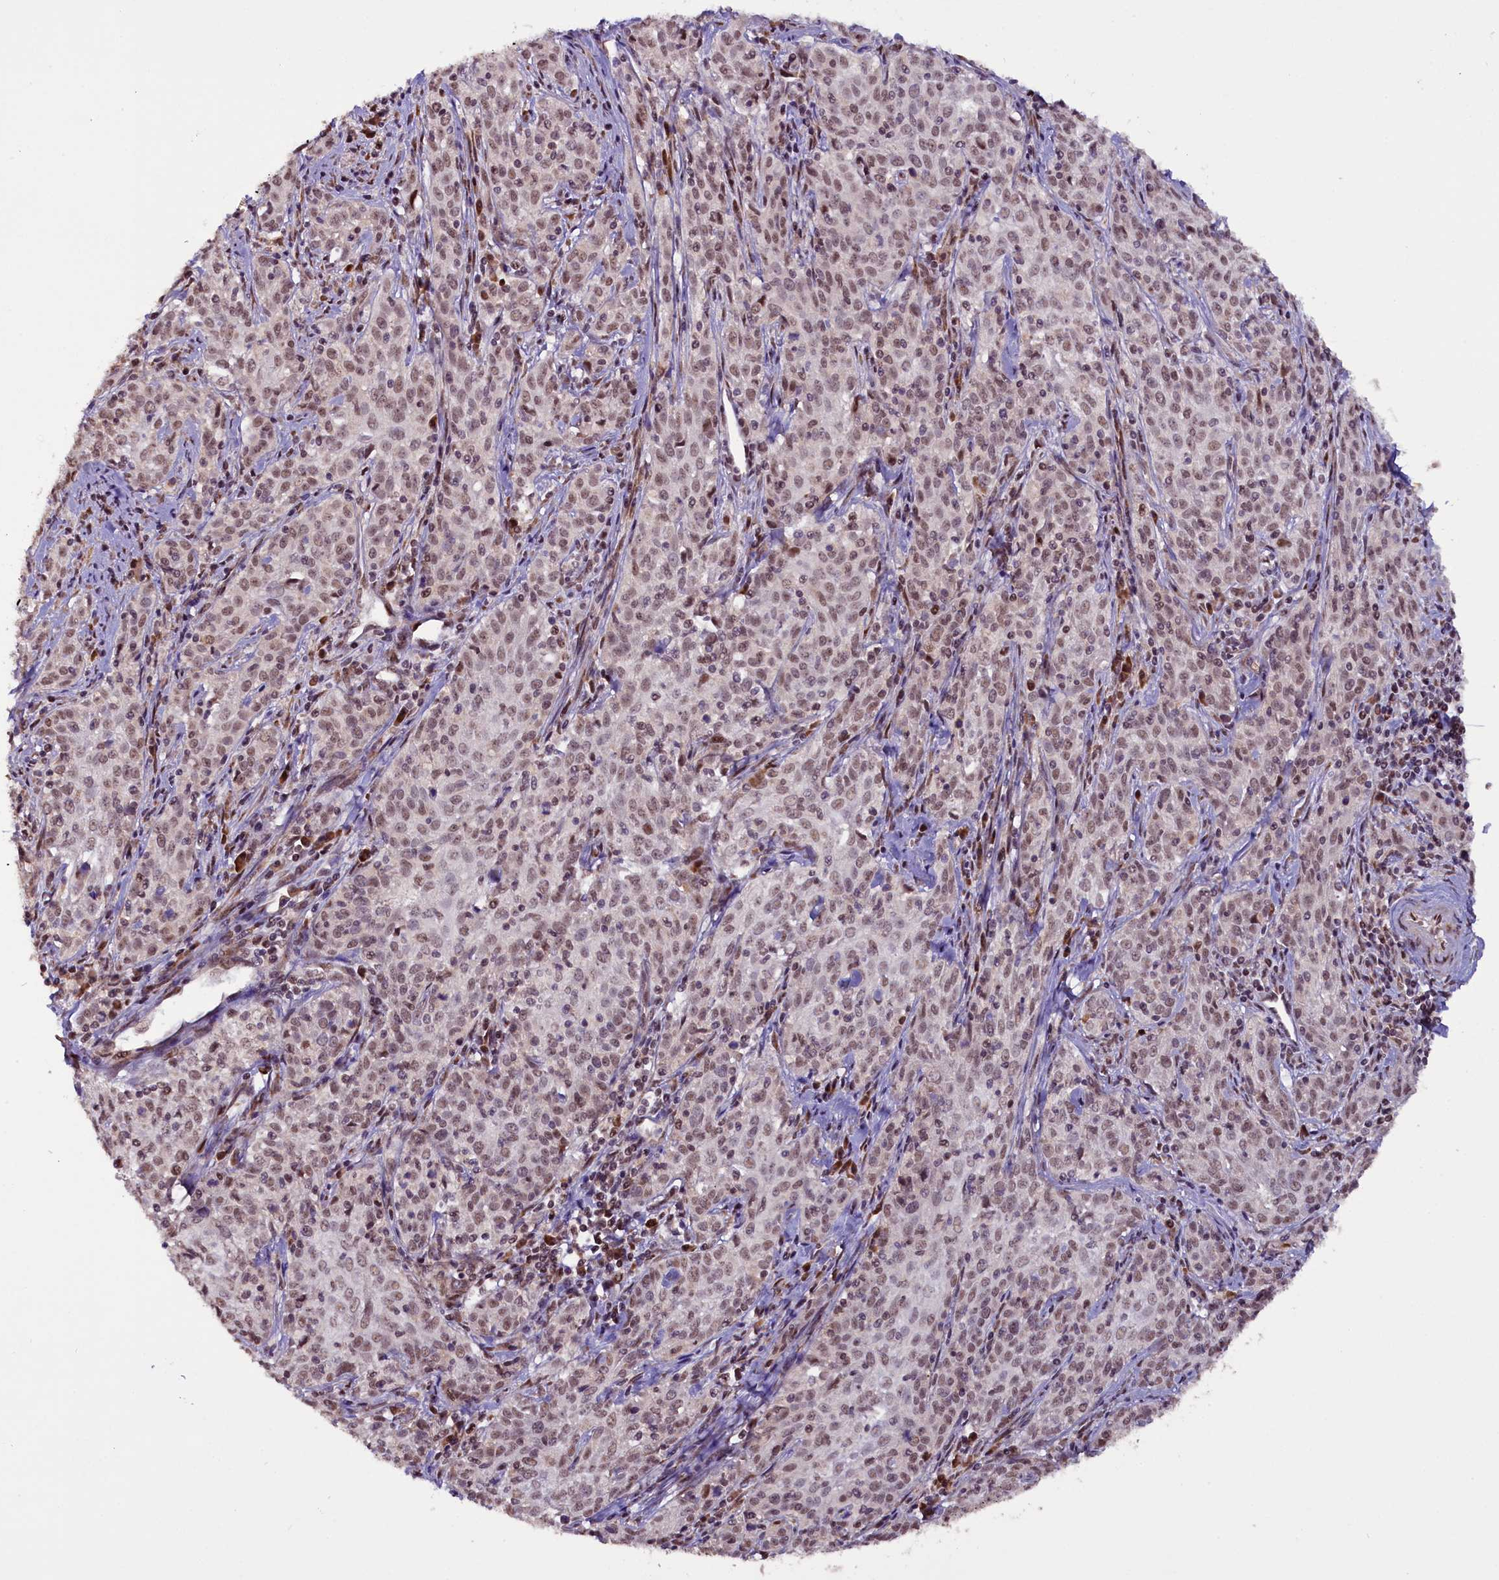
{"staining": {"intensity": "weak", "quantity": ">75%", "location": "nuclear"}, "tissue": "cervical cancer", "cell_type": "Tumor cells", "image_type": "cancer", "snomed": [{"axis": "morphology", "description": "Squamous cell carcinoma, NOS"}, {"axis": "topography", "description": "Cervix"}], "caption": "Brown immunohistochemical staining in cervical cancer (squamous cell carcinoma) reveals weak nuclear expression in approximately >75% of tumor cells.", "gene": "RPUSD2", "patient": {"sex": "female", "age": 57}}